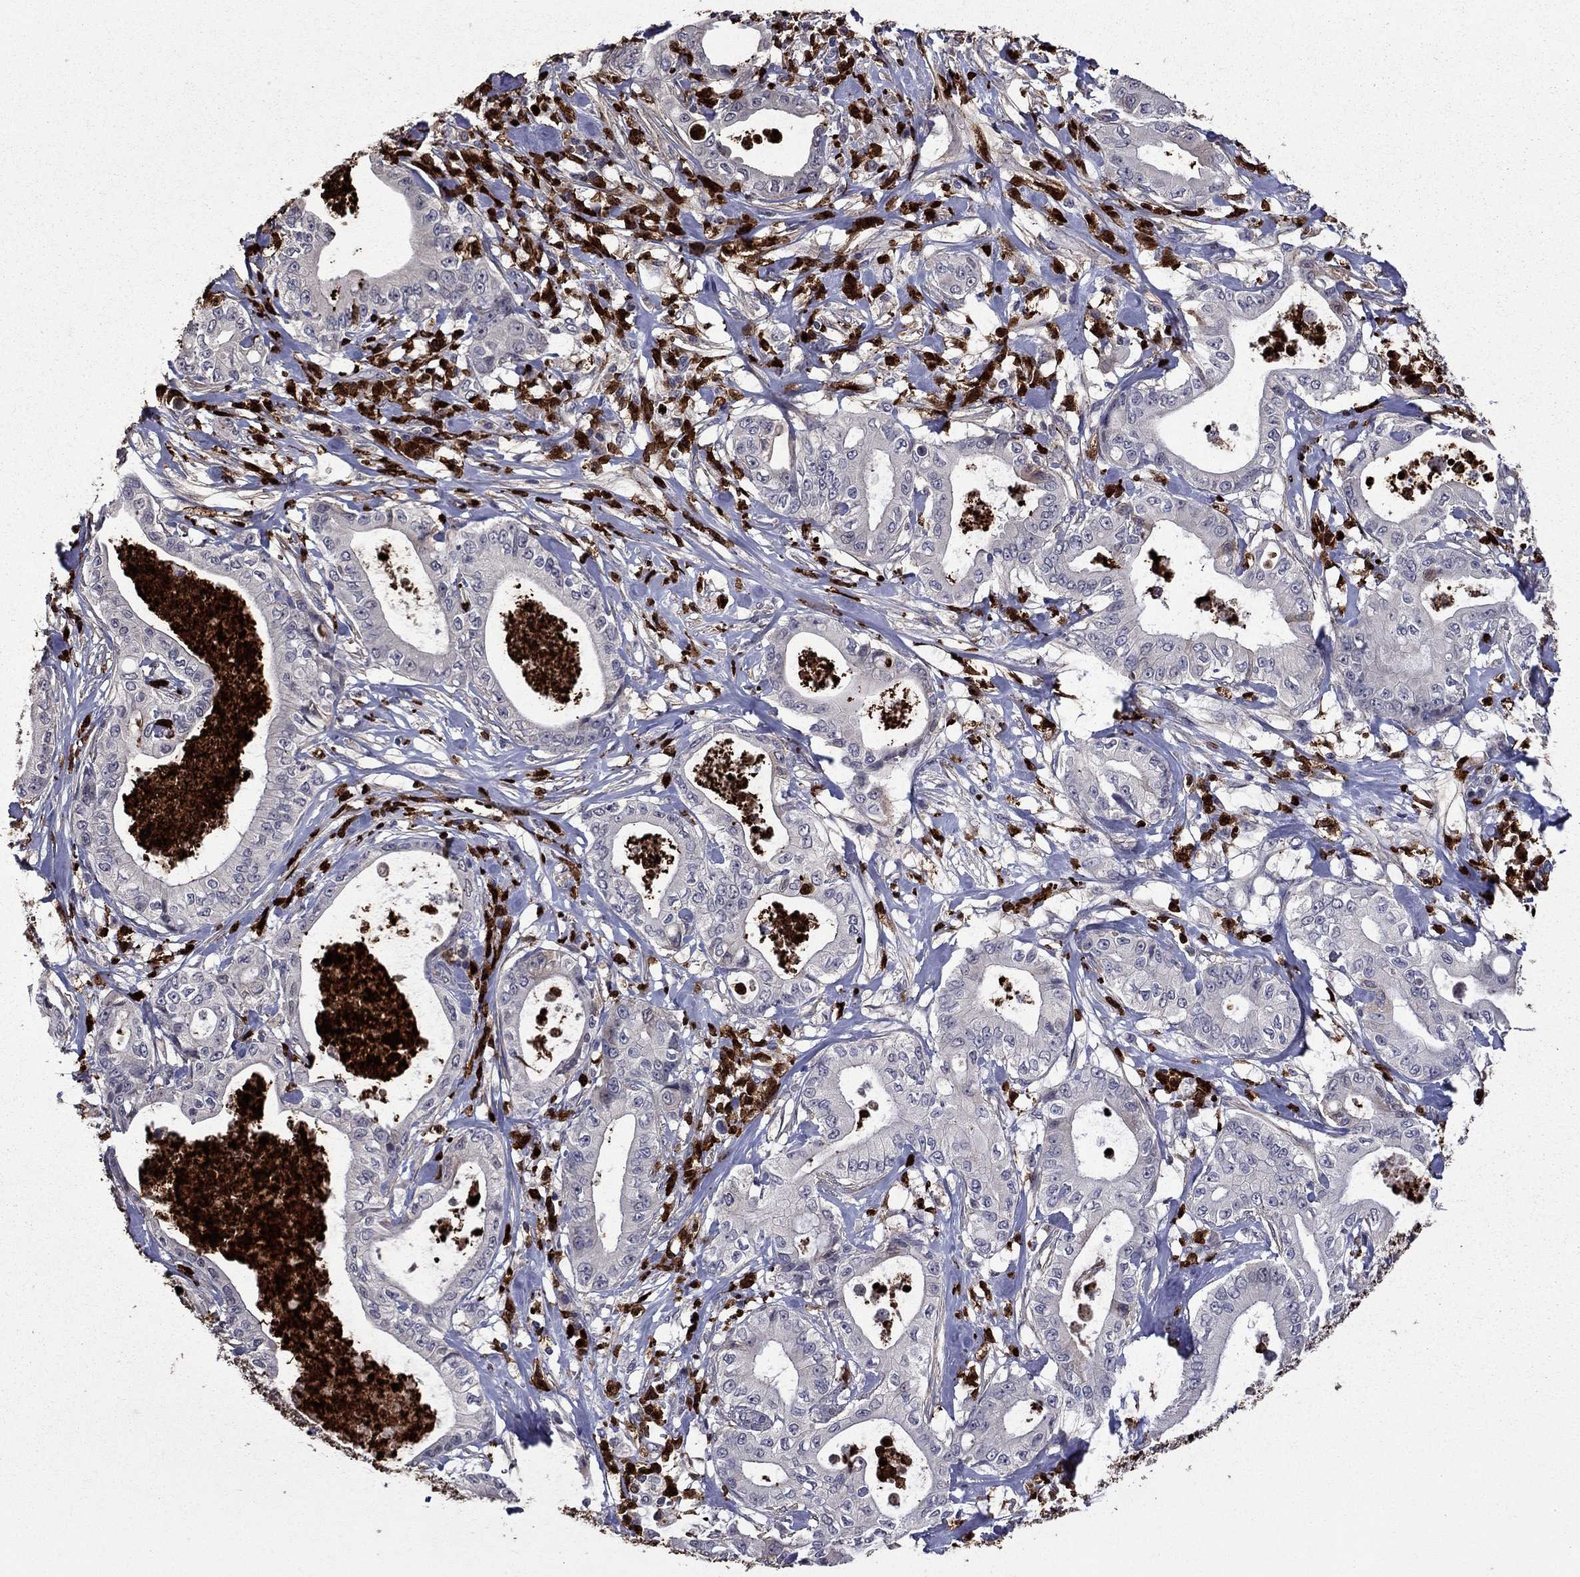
{"staining": {"intensity": "negative", "quantity": "none", "location": "none"}, "tissue": "pancreatic cancer", "cell_type": "Tumor cells", "image_type": "cancer", "snomed": [{"axis": "morphology", "description": "Adenocarcinoma, NOS"}, {"axis": "topography", "description": "Pancreas"}], "caption": "Immunohistochemical staining of adenocarcinoma (pancreatic) demonstrates no significant positivity in tumor cells.", "gene": "SATB1", "patient": {"sex": "male", "age": 71}}